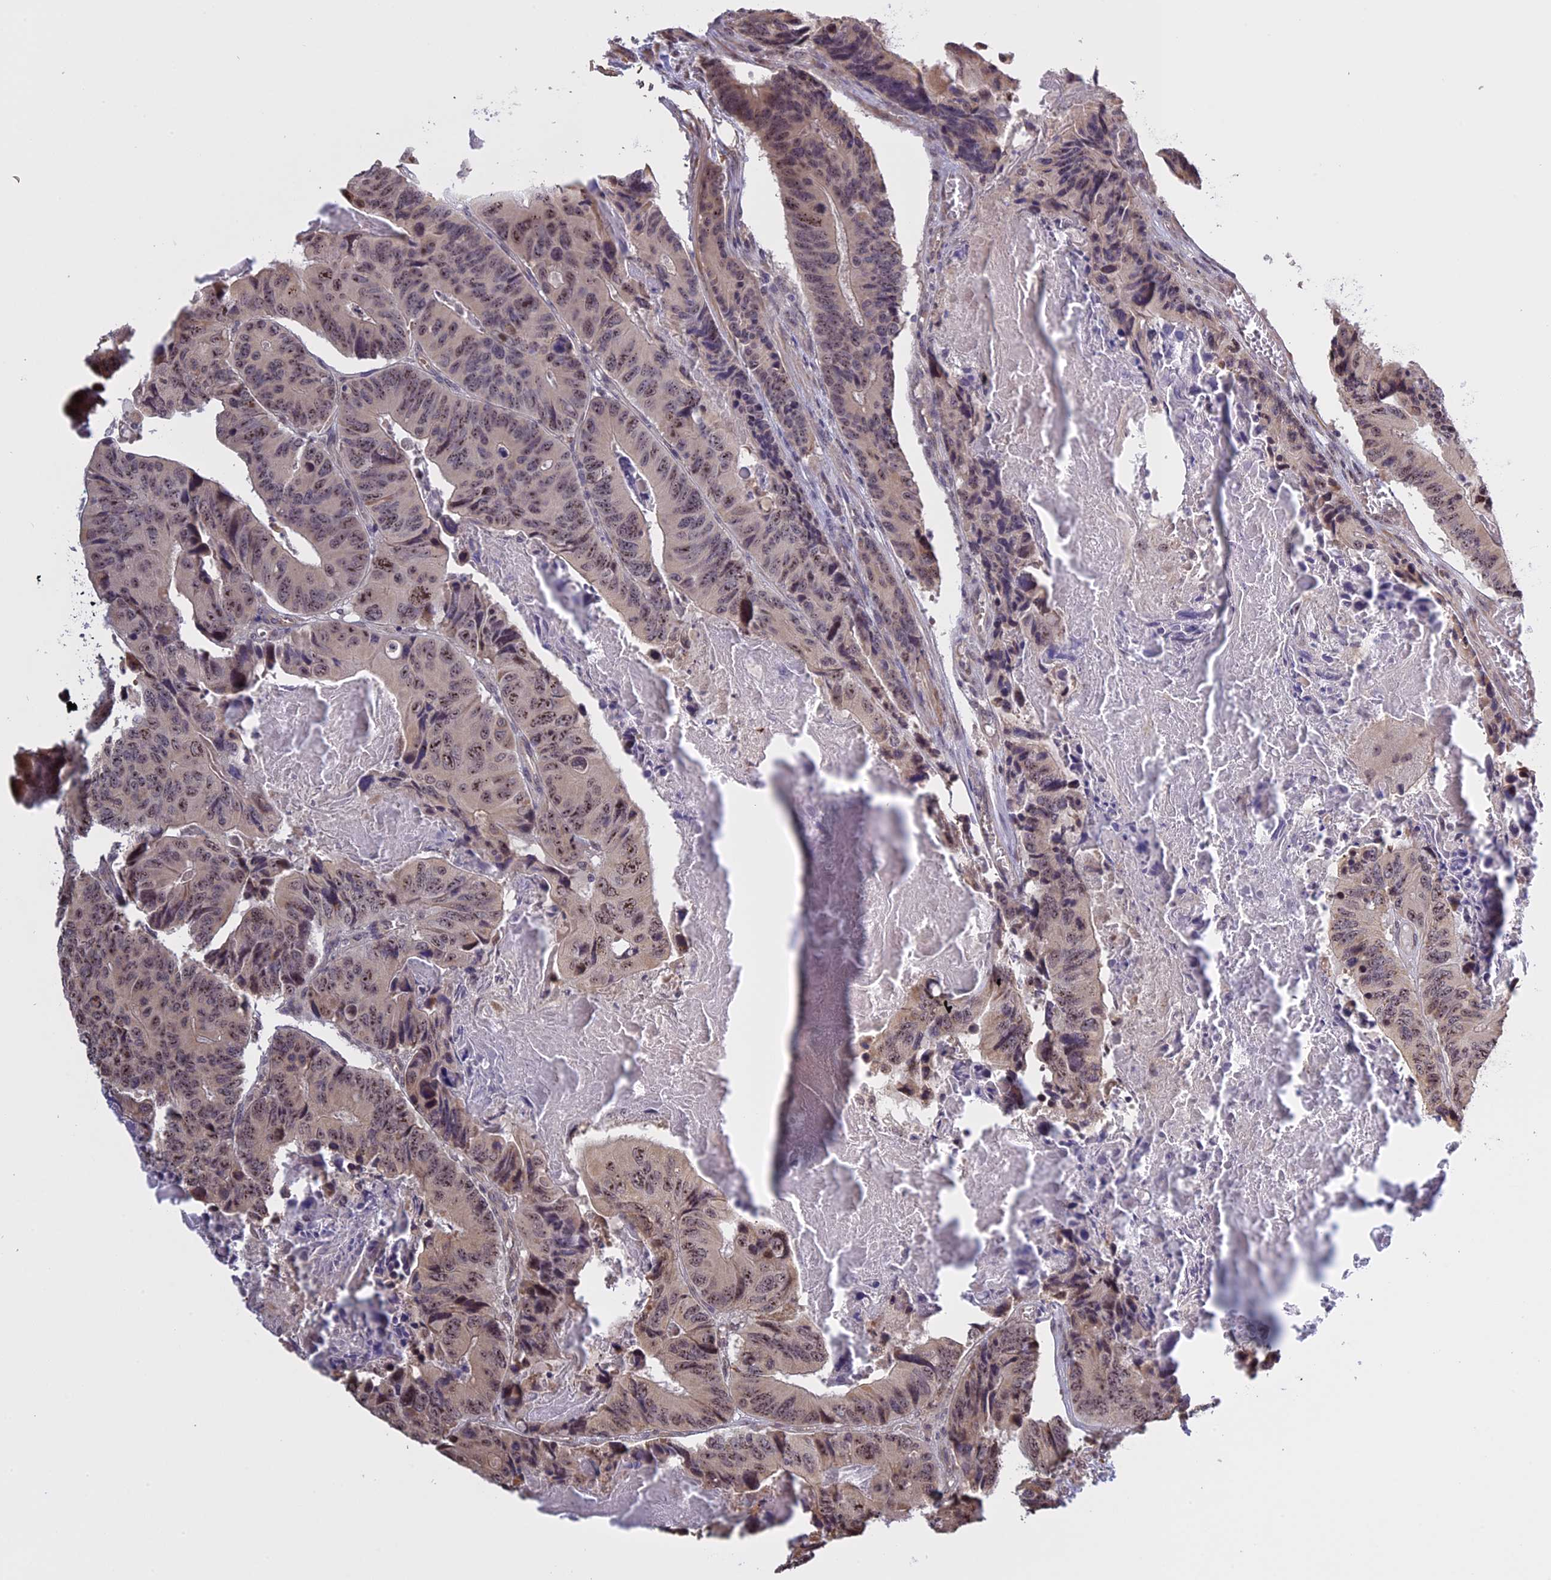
{"staining": {"intensity": "weak", "quantity": "25%-75%", "location": "nuclear"}, "tissue": "colorectal cancer", "cell_type": "Tumor cells", "image_type": "cancer", "snomed": [{"axis": "morphology", "description": "Adenocarcinoma, NOS"}, {"axis": "topography", "description": "Colon"}], "caption": "High-power microscopy captured an immunohistochemistry histopathology image of adenocarcinoma (colorectal), revealing weak nuclear expression in approximately 25%-75% of tumor cells.", "gene": "MGA", "patient": {"sex": "male", "age": 84}}